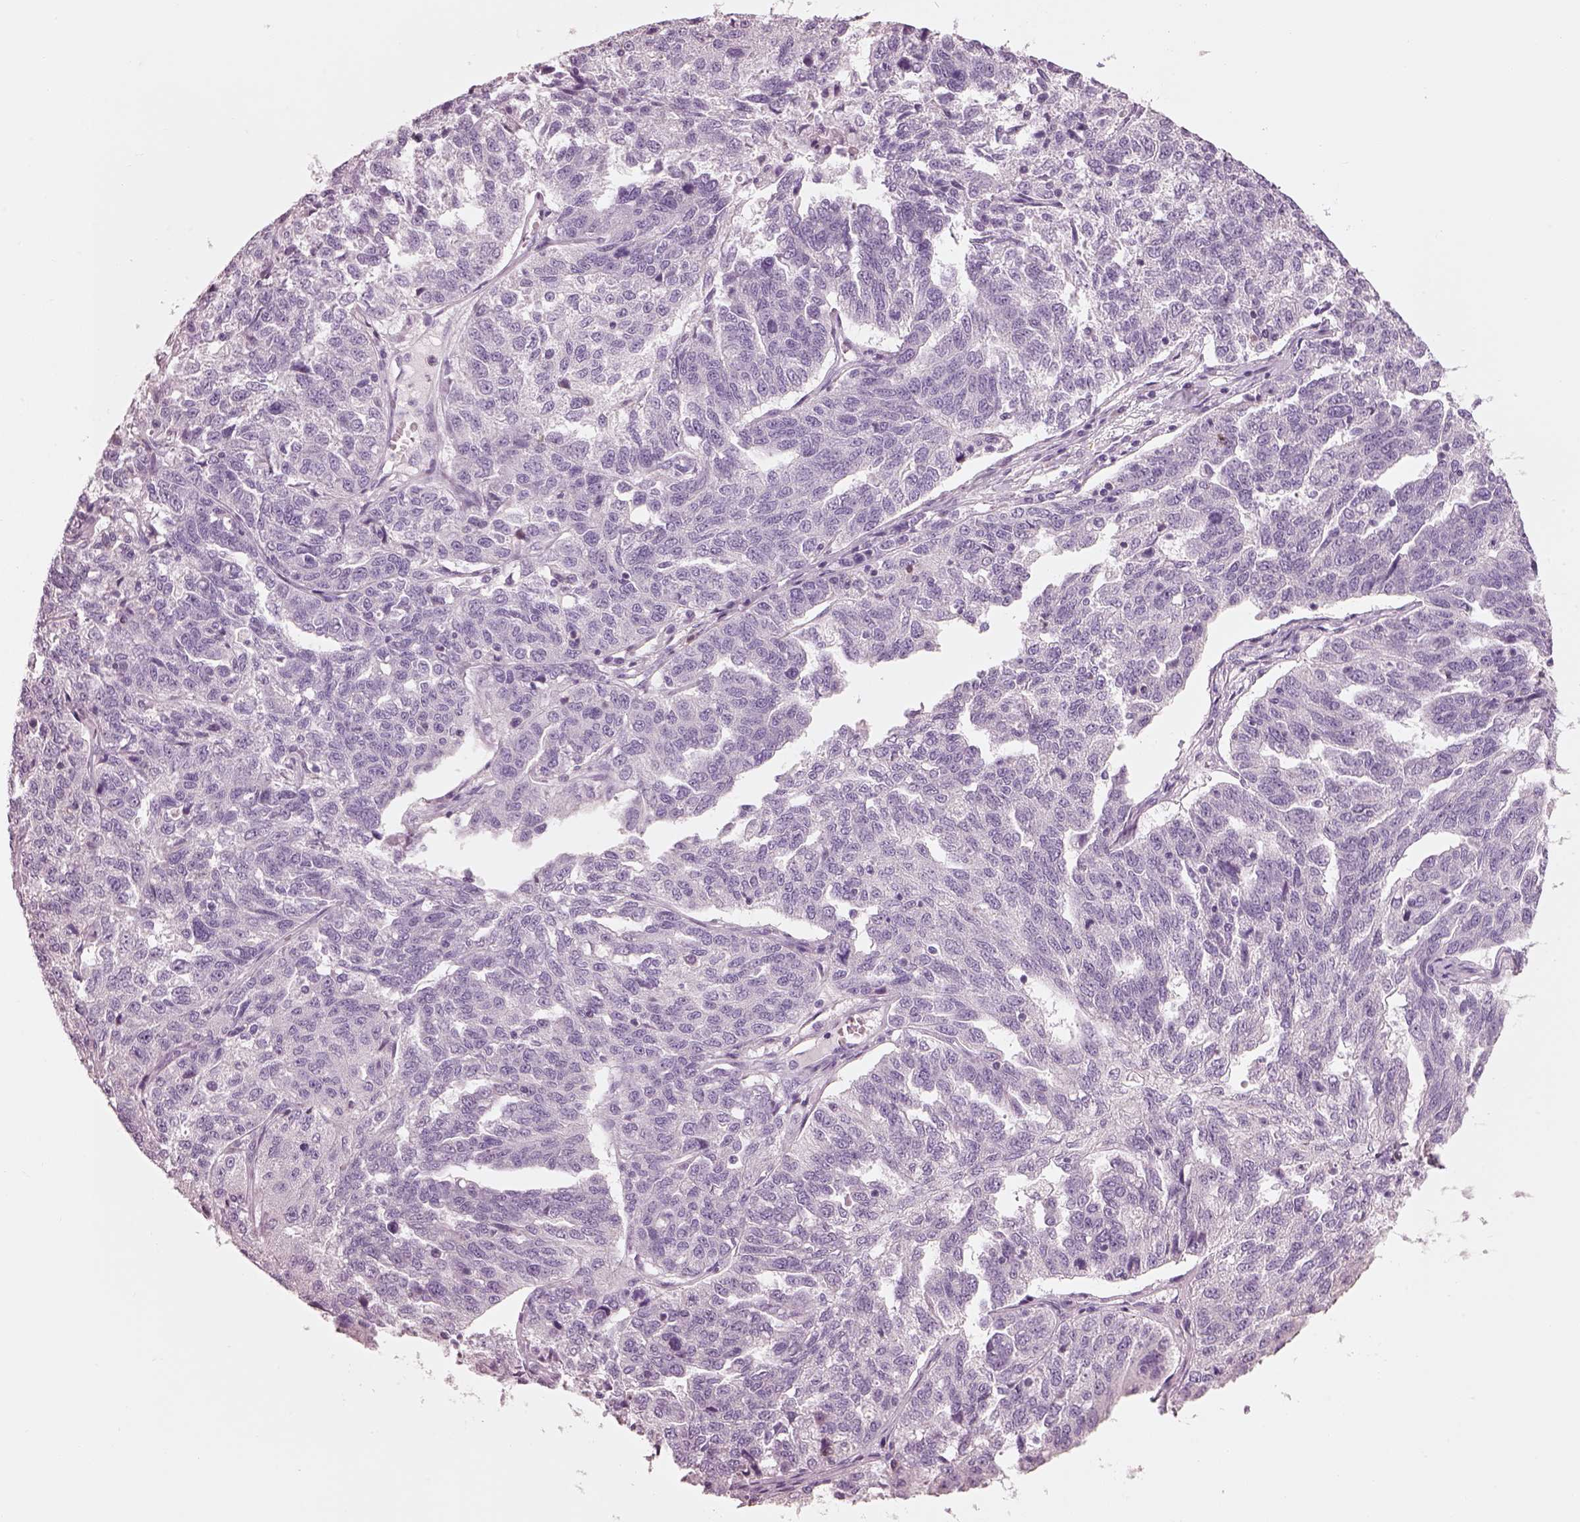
{"staining": {"intensity": "negative", "quantity": "none", "location": "none"}, "tissue": "ovarian cancer", "cell_type": "Tumor cells", "image_type": "cancer", "snomed": [{"axis": "morphology", "description": "Cystadenocarcinoma, serous, NOS"}, {"axis": "topography", "description": "Ovary"}], "caption": "This is a image of IHC staining of ovarian serous cystadenocarcinoma, which shows no staining in tumor cells.", "gene": "SLC27A2", "patient": {"sex": "female", "age": 71}}